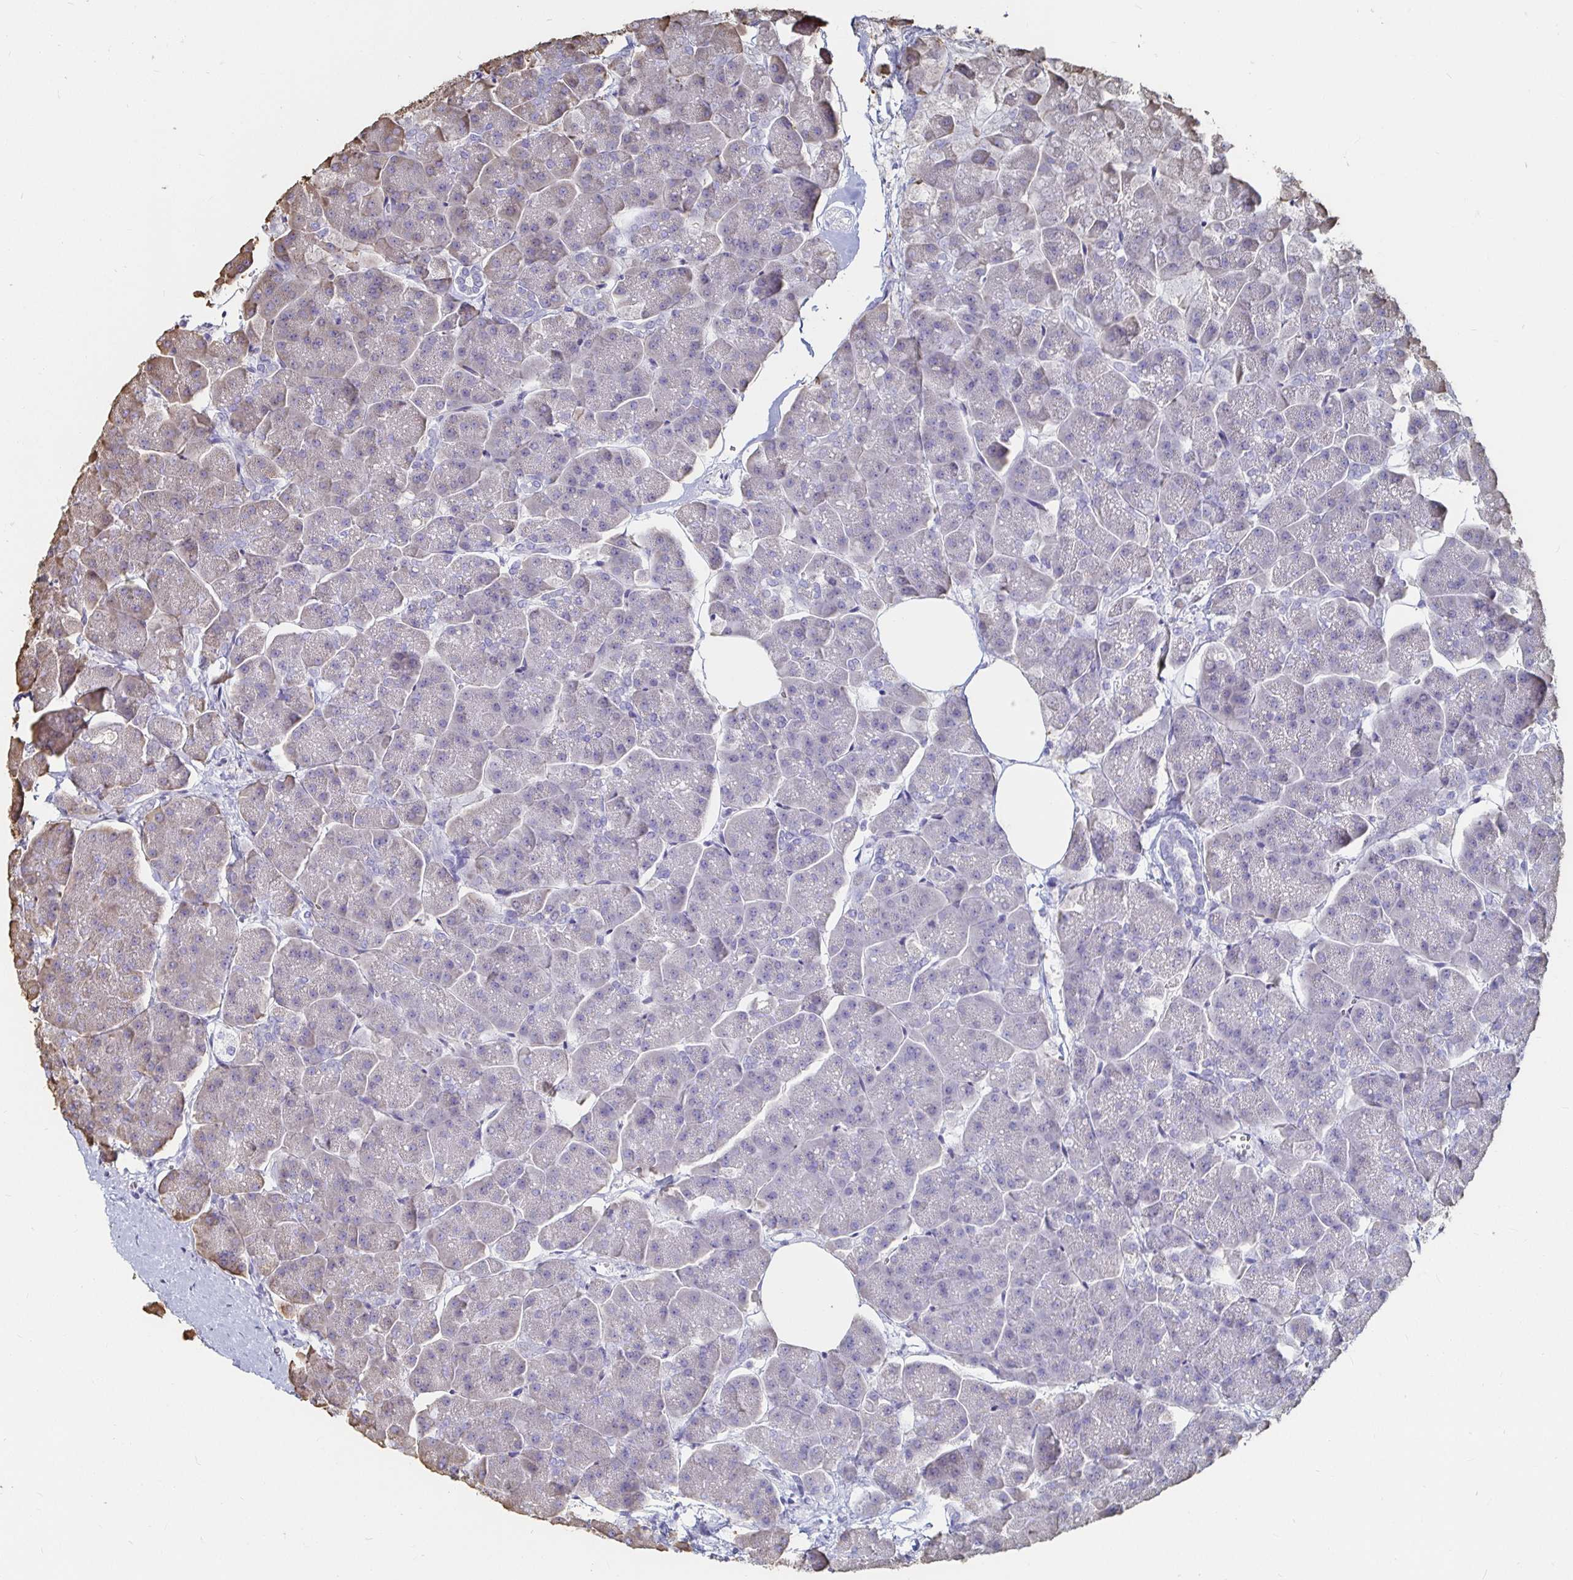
{"staining": {"intensity": "moderate", "quantity": "<25%", "location": "cytoplasmic/membranous"}, "tissue": "pancreas", "cell_type": "Exocrine glandular cells", "image_type": "normal", "snomed": [{"axis": "morphology", "description": "Normal tissue, NOS"}, {"axis": "topography", "description": "Pancreas"}, {"axis": "topography", "description": "Peripheral nerve tissue"}], "caption": "A brown stain highlights moderate cytoplasmic/membranous staining of a protein in exocrine glandular cells of unremarkable pancreas. The staining was performed using DAB (3,3'-diaminobenzidine), with brown indicating positive protein expression. Nuclei are stained blue with hematoxylin.", "gene": "CA9", "patient": {"sex": "male", "age": 54}}